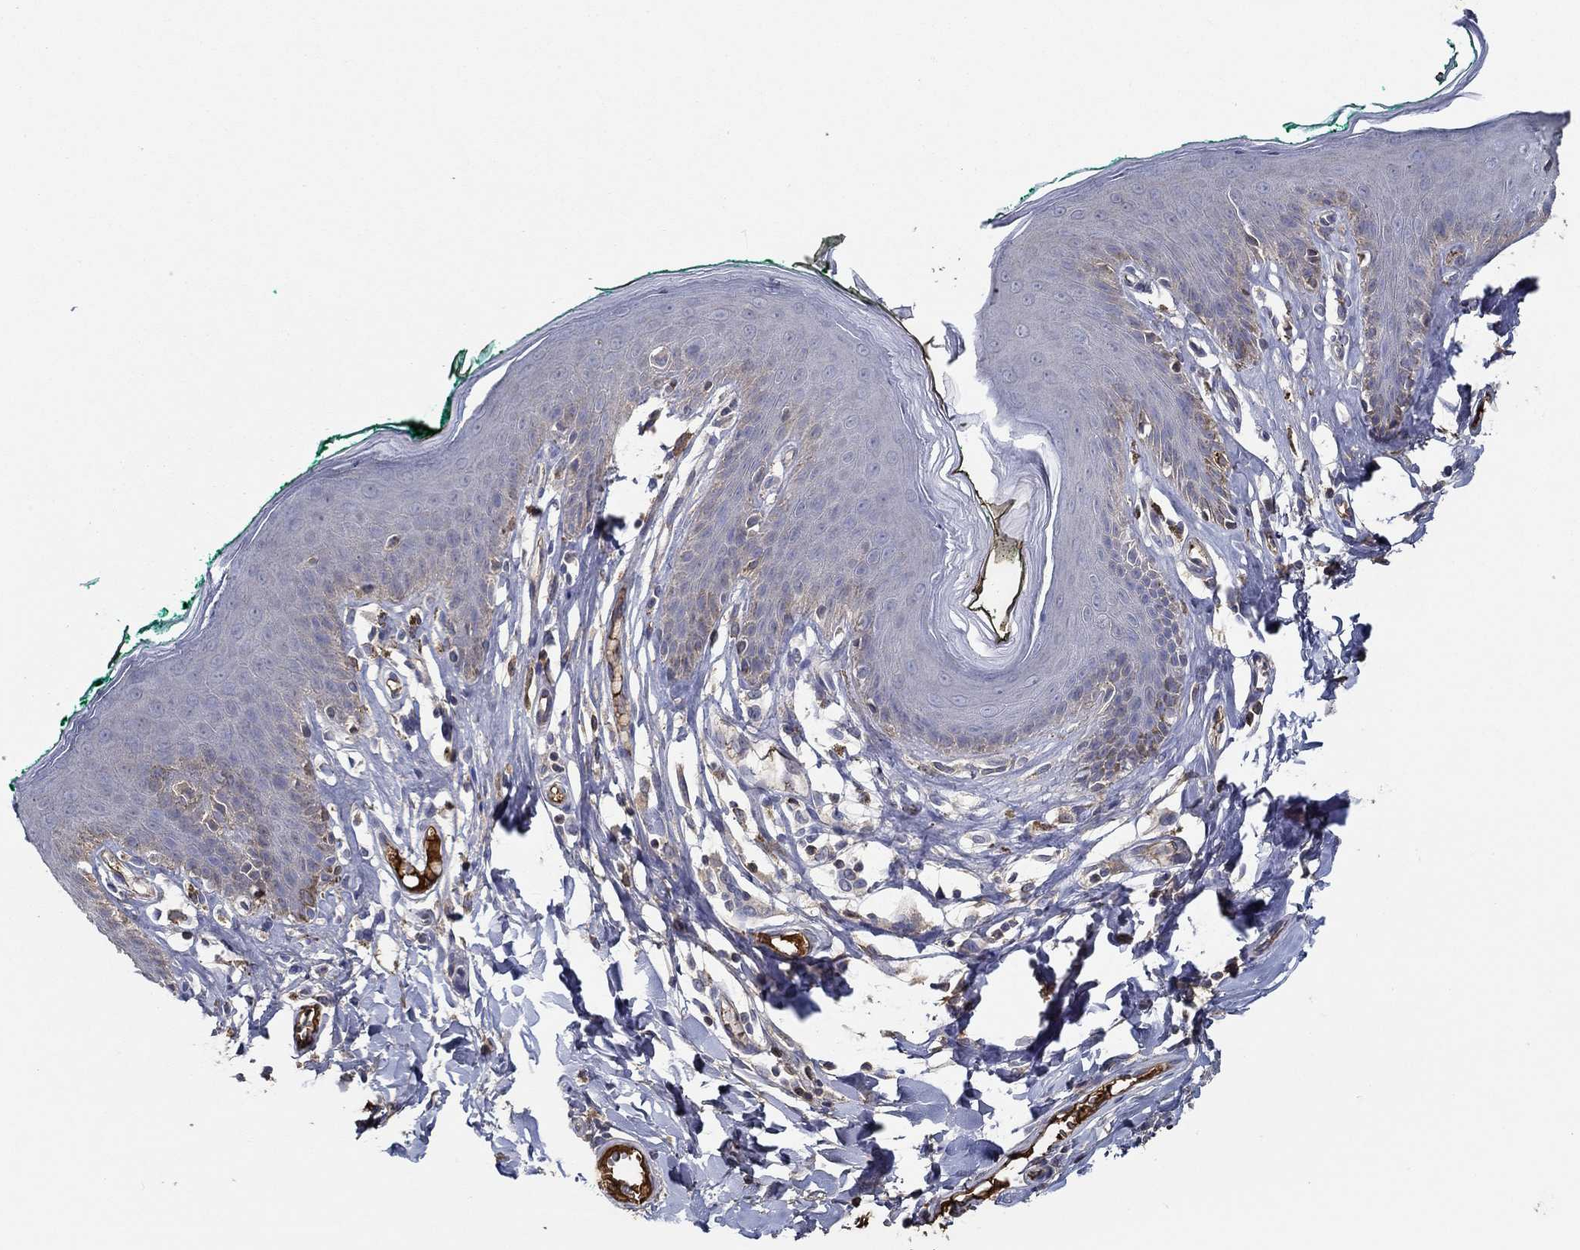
{"staining": {"intensity": "weak", "quantity": "<25%", "location": "cytoplasmic/membranous"}, "tissue": "skin", "cell_type": "Epidermal cells", "image_type": "normal", "snomed": [{"axis": "morphology", "description": "Normal tissue, NOS"}, {"axis": "topography", "description": "Vulva"}], "caption": "Image shows no significant protein positivity in epidermal cells of unremarkable skin.", "gene": "IL10", "patient": {"sex": "female", "age": 66}}